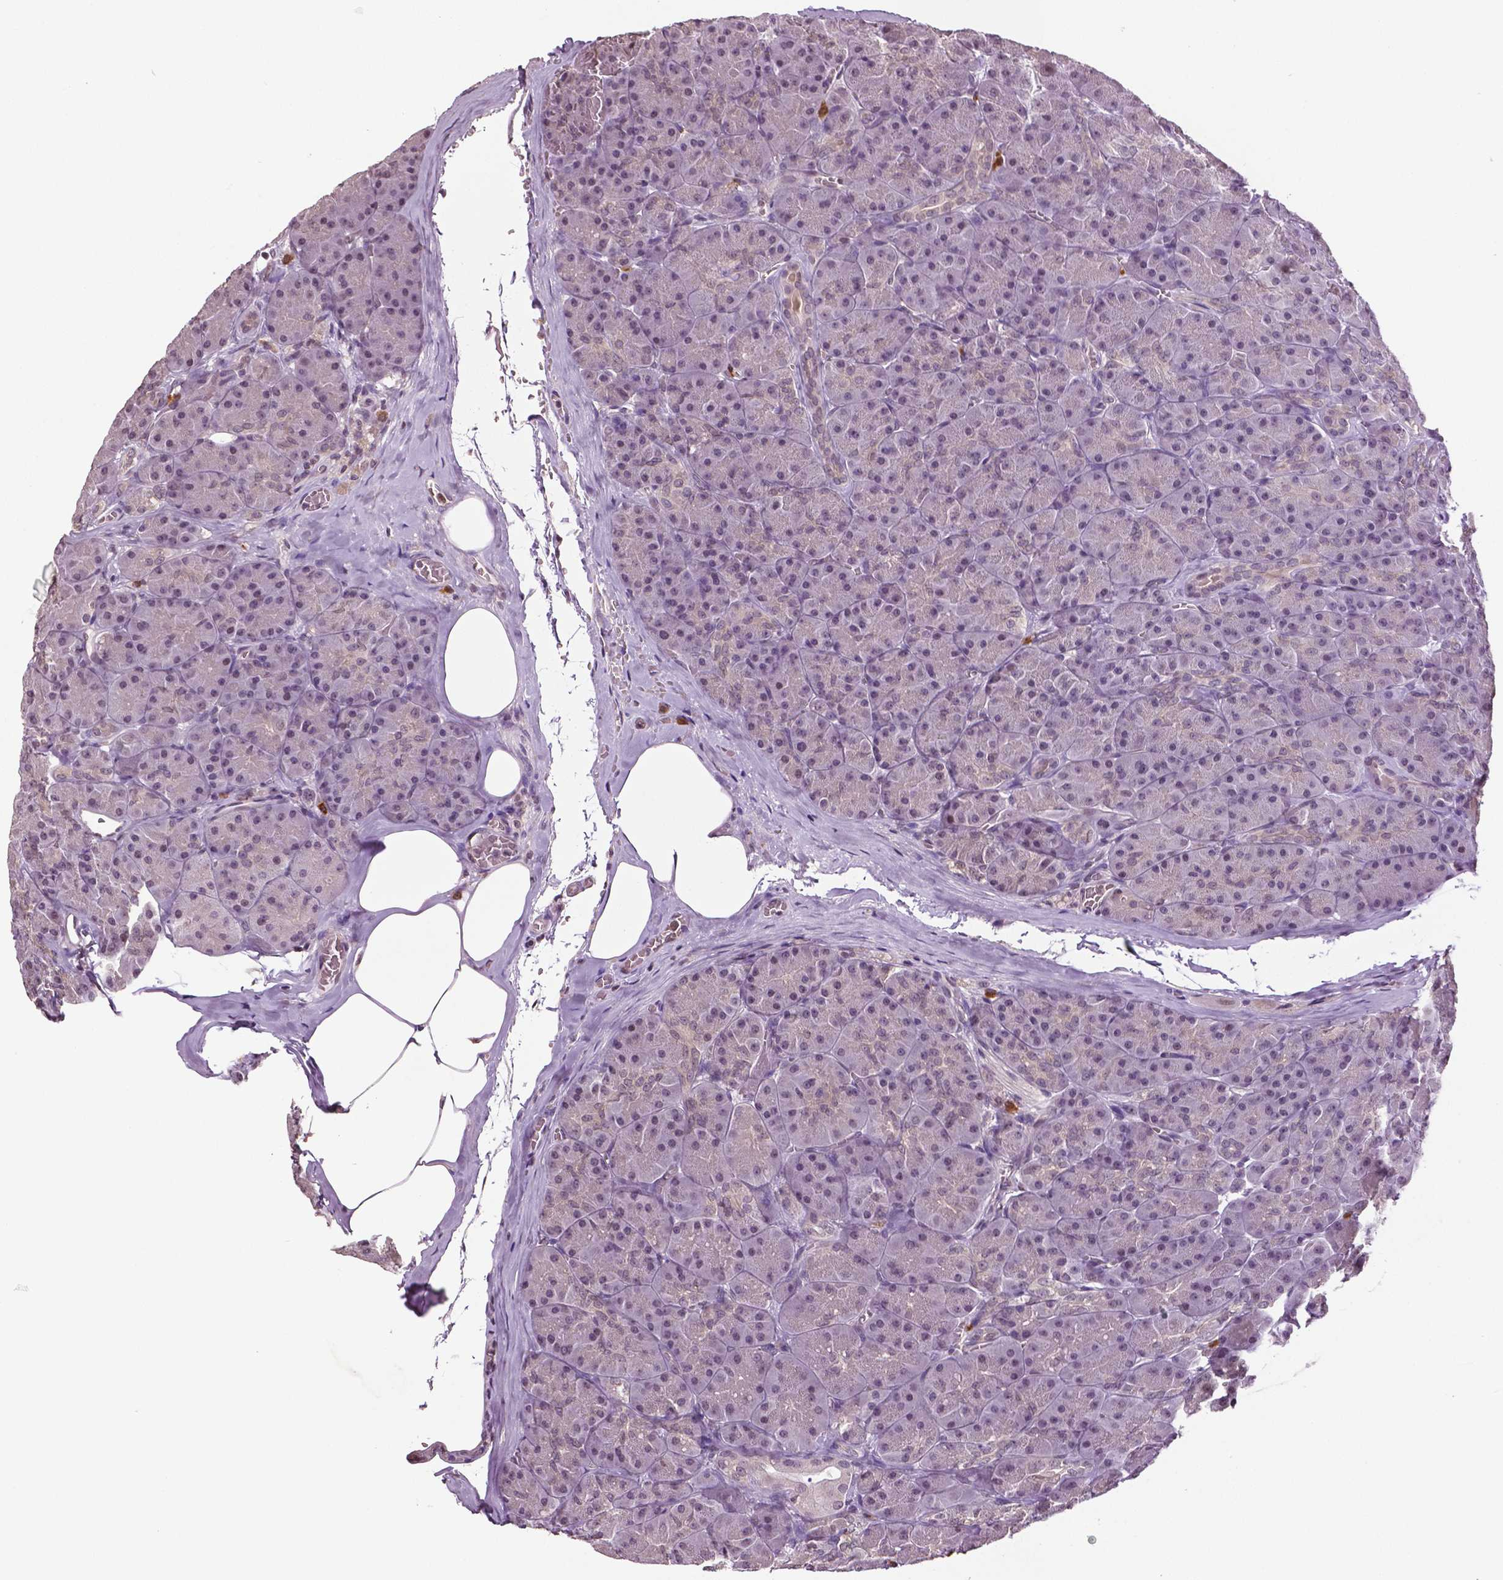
{"staining": {"intensity": "weak", "quantity": "25%-75%", "location": "nuclear"}, "tissue": "pancreas", "cell_type": "Exocrine glandular cells", "image_type": "normal", "snomed": [{"axis": "morphology", "description": "Normal tissue, NOS"}, {"axis": "topography", "description": "Pancreas"}], "caption": "Brown immunohistochemical staining in benign pancreas shows weak nuclear expression in approximately 25%-75% of exocrine glandular cells.", "gene": "DLX5", "patient": {"sex": "male", "age": 57}}